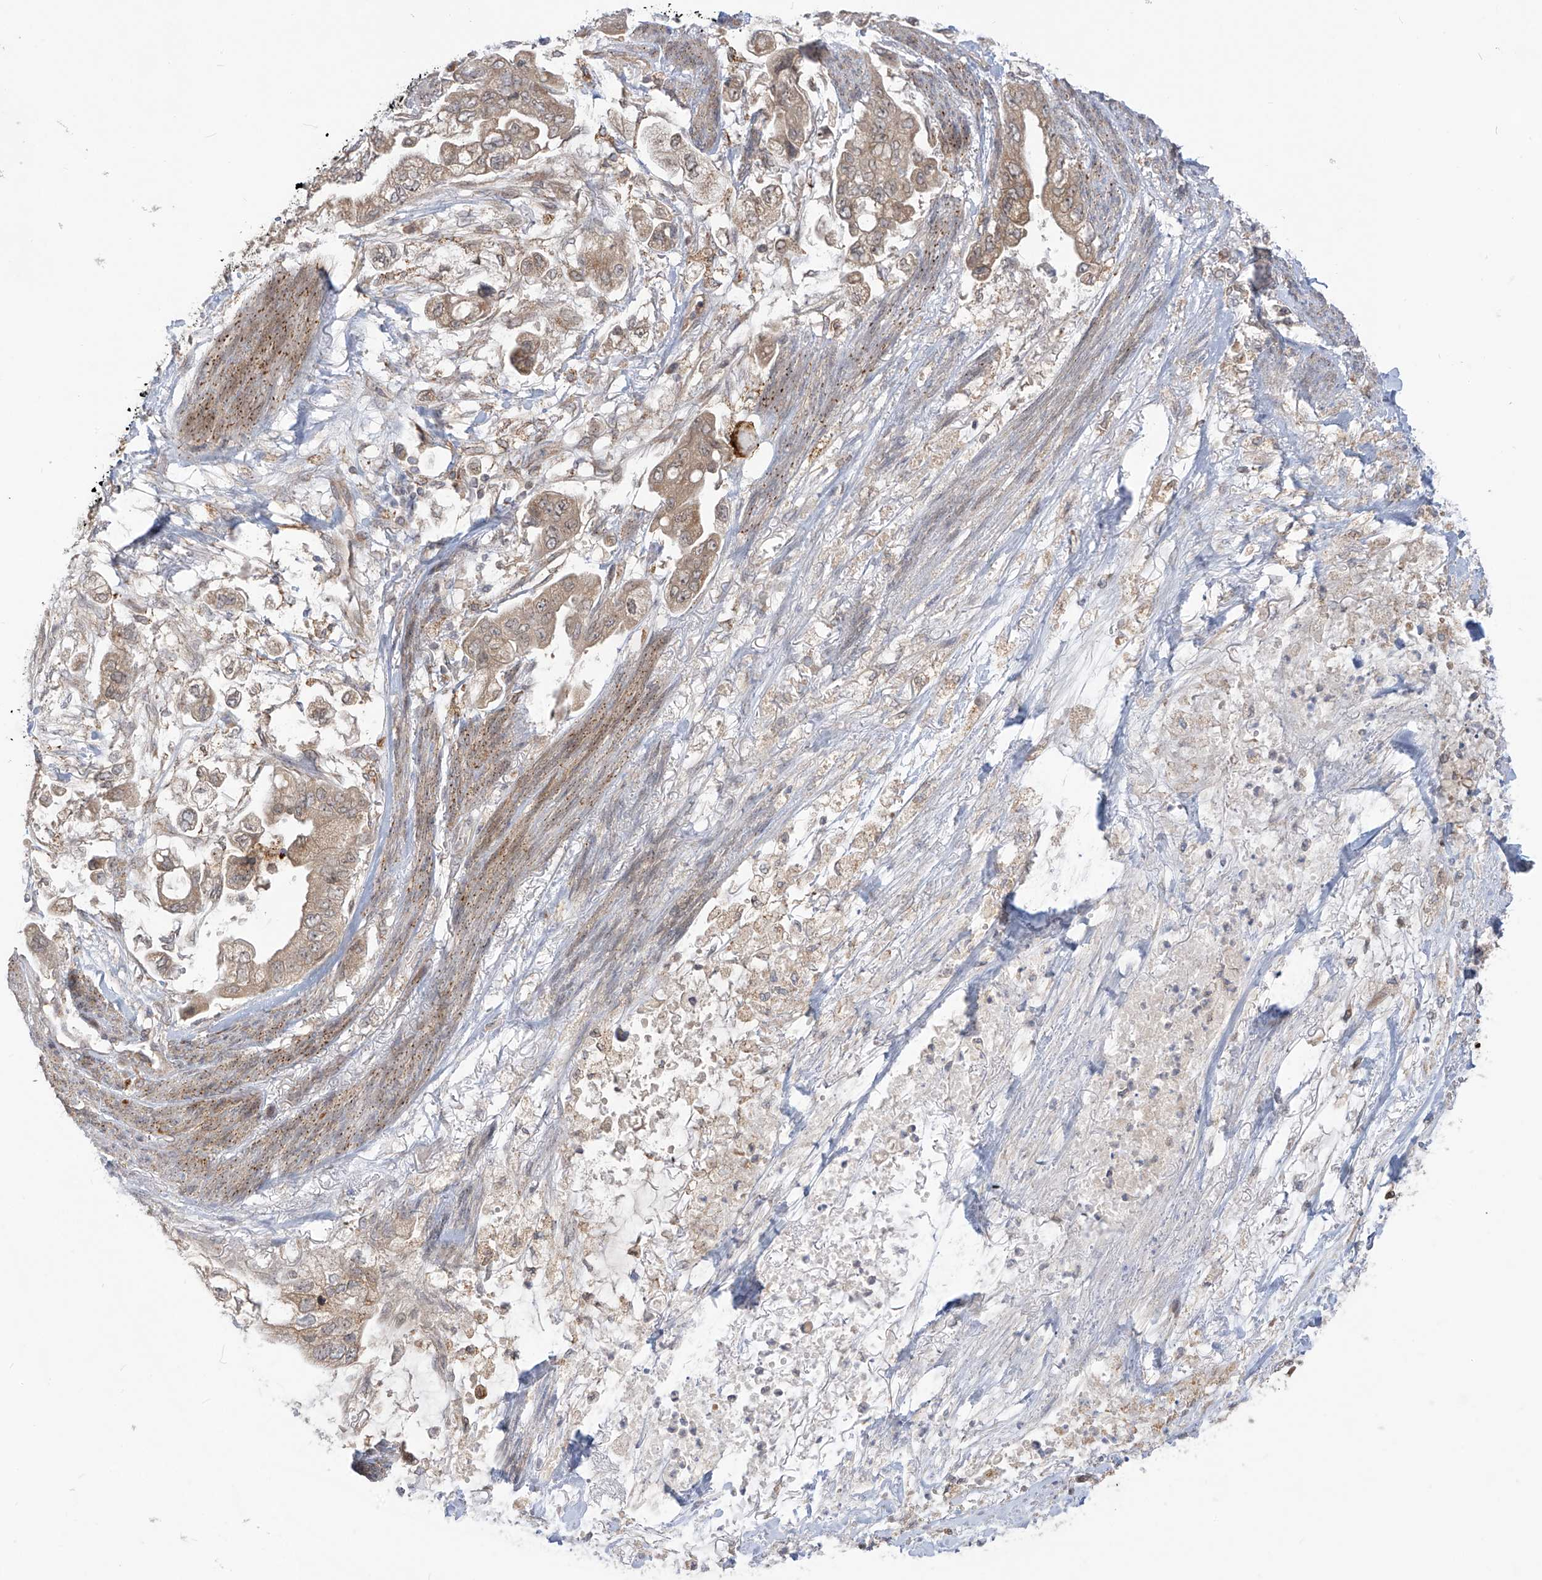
{"staining": {"intensity": "moderate", "quantity": ">75%", "location": "cytoplasmic/membranous"}, "tissue": "stomach cancer", "cell_type": "Tumor cells", "image_type": "cancer", "snomed": [{"axis": "morphology", "description": "Adenocarcinoma, NOS"}, {"axis": "topography", "description": "Stomach"}], "caption": "This is an image of immunohistochemistry (IHC) staining of stomach adenocarcinoma, which shows moderate staining in the cytoplasmic/membranous of tumor cells.", "gene": "TRIM67", "patient": {"sex": "male", "age": 62}}